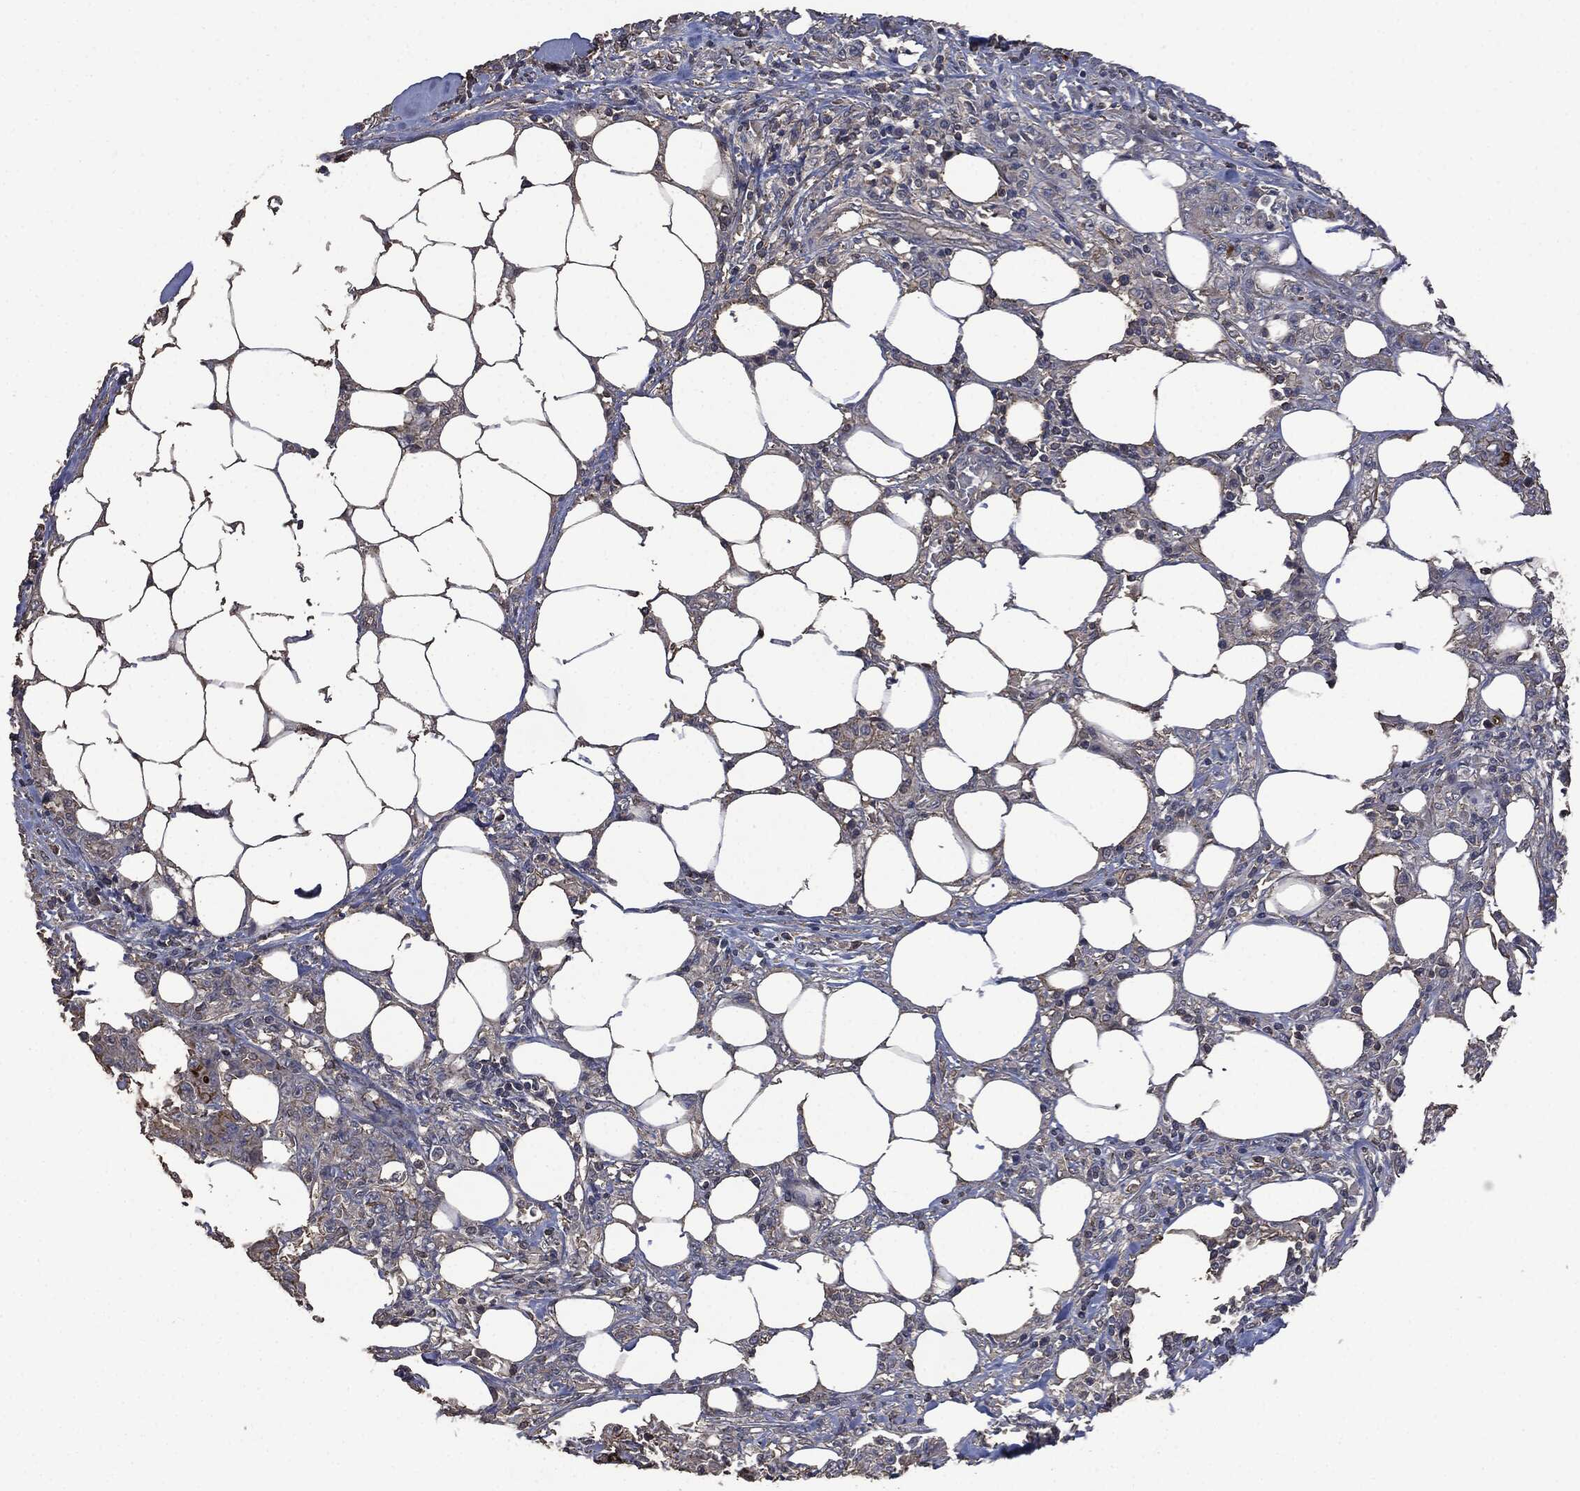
{"staining": {"intensity": "weak", "quantity": "25%-75%", "location": "cytoplasmic/membranous"}, "tissue": "colorectal cancer", "cell_type": "Tumor cells", "image_type": "cancer", "snomed": [{"axis": "morphology", "description": "Adenocarcinoma, NOS"}, {"axis": "topography", "description": "Colon"}], "caption": "The micrograph shows staining of colorectal cancer, revealing weak cytoplasmic/membranous protein staining (brown color) within tumor cells. (Brightfield microscopy of DAB IHC at high magnification).", "gene": "MSLN", "patient": {"sex": "female", "age": 48}}